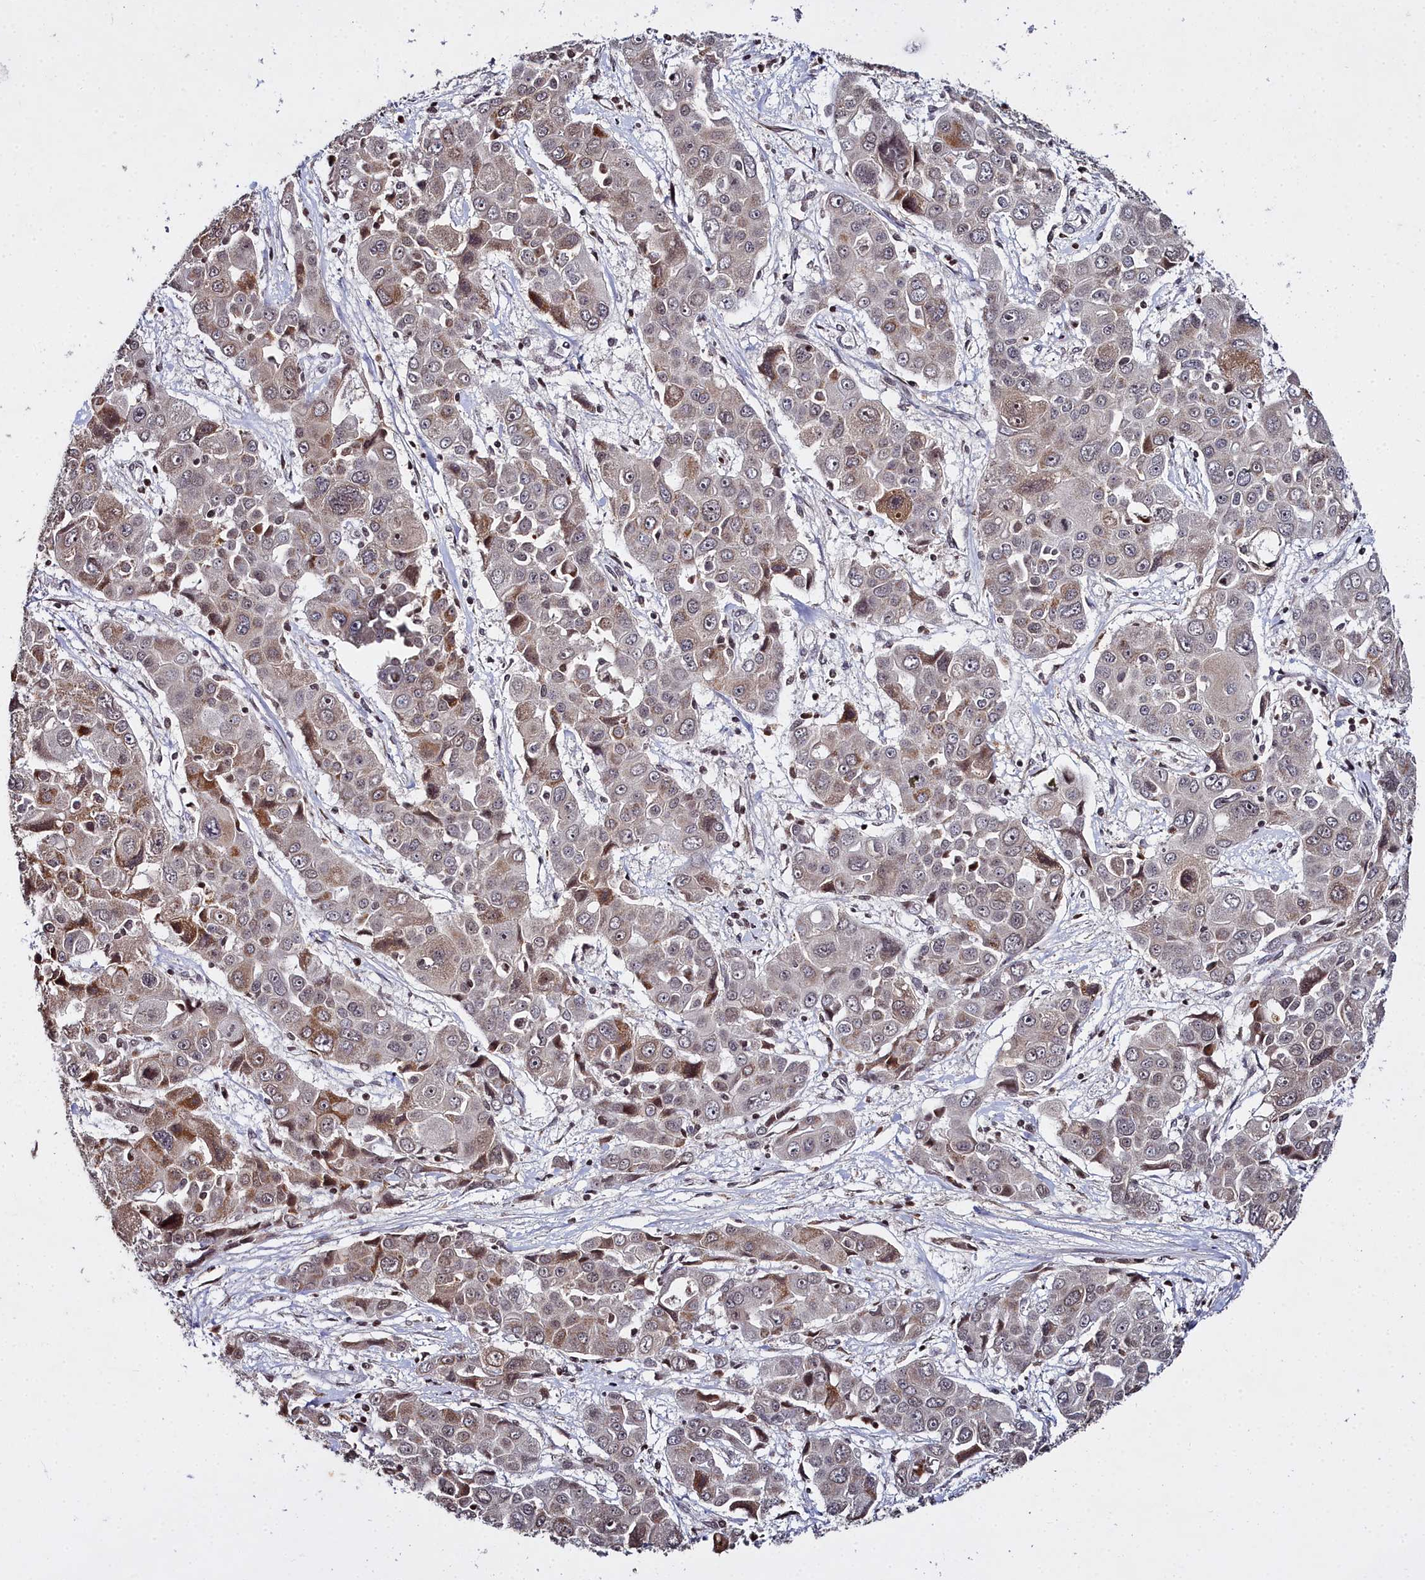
{"staining": {"intensity": "moderate", "quantity": "25%-75%", "location": "cytoplasmic/membranous"}, "tissue": "liver cancer", "cell_type": "Tumor cells", "image_type": "cancer", "snomed": [{"axis": "morphology", "description": "Cholangiocarcinoma"}, {"axis": "topography", "description": "Liver"}], "caption": "An image showing moderate cytoplasmic/membranous positivity in approximately 25%-75% of tumor cells in liver cancer (cholangiocarcinoma), as visualized by brown immunohistochemical staining.", "gene": "FZD4", "patient": {"sex": "male", "age": 67}}